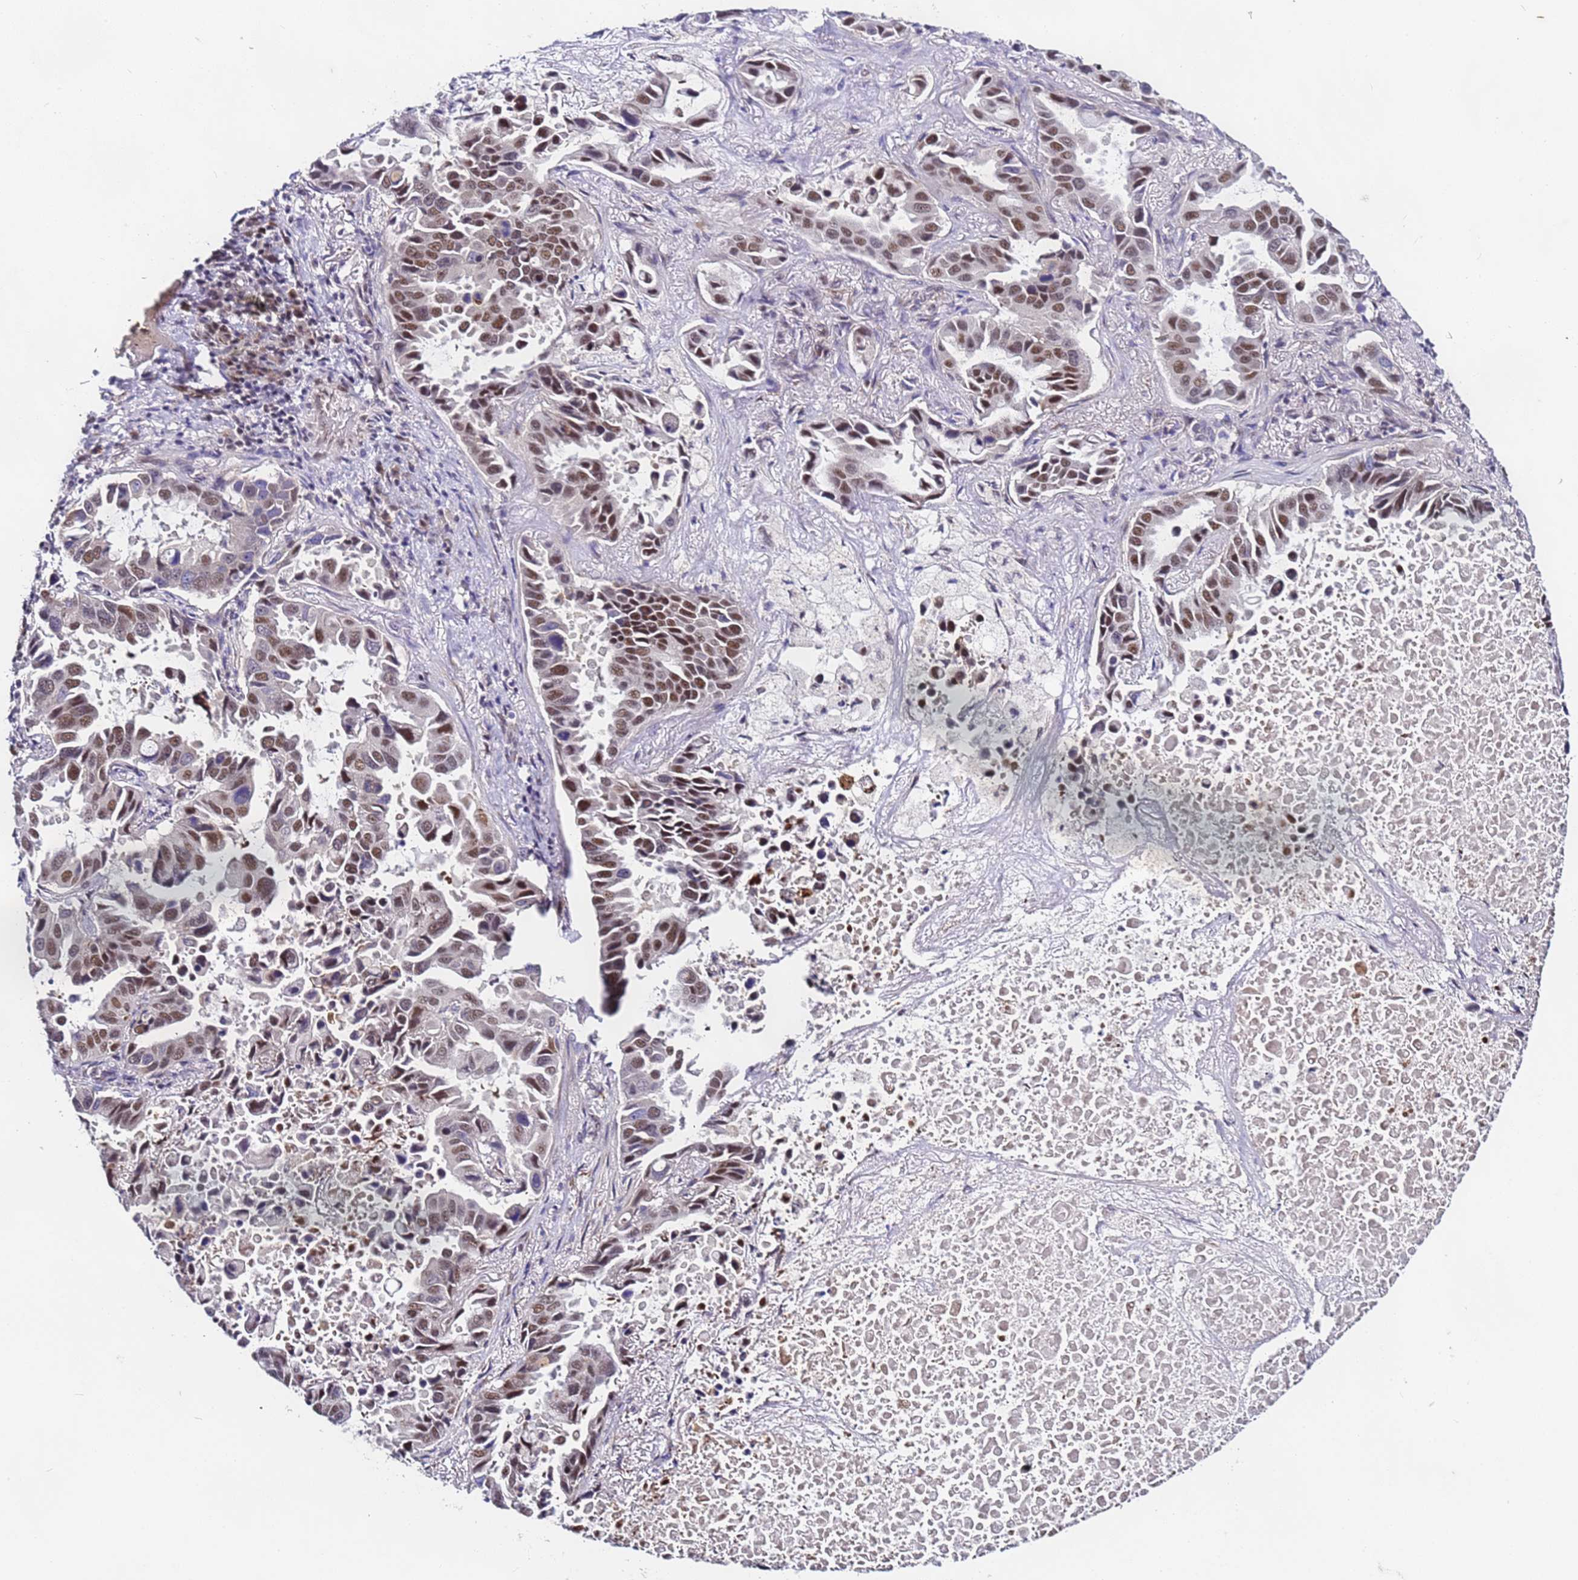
{"staining": {"intensity": "moderate", "quantity": ">75%", "location": "nuclear"}, "tissue": "lung cancer", "cell_type": "Tumor cells", "image_type": "cancer", "snomed": [{"axis": "morphology", "description": "Adenocarcinoma, NOS"}, {"axis": "topography", "description": "Lung"}], "caption": "This photomicrograph exhibits IHC staining of human lung adenocarcinoma, with medium moderate nuclear staining in approximately >75% of tumor cells.", "gene": "FNBP4", "patient": {"sex": "male", "age": 64}}